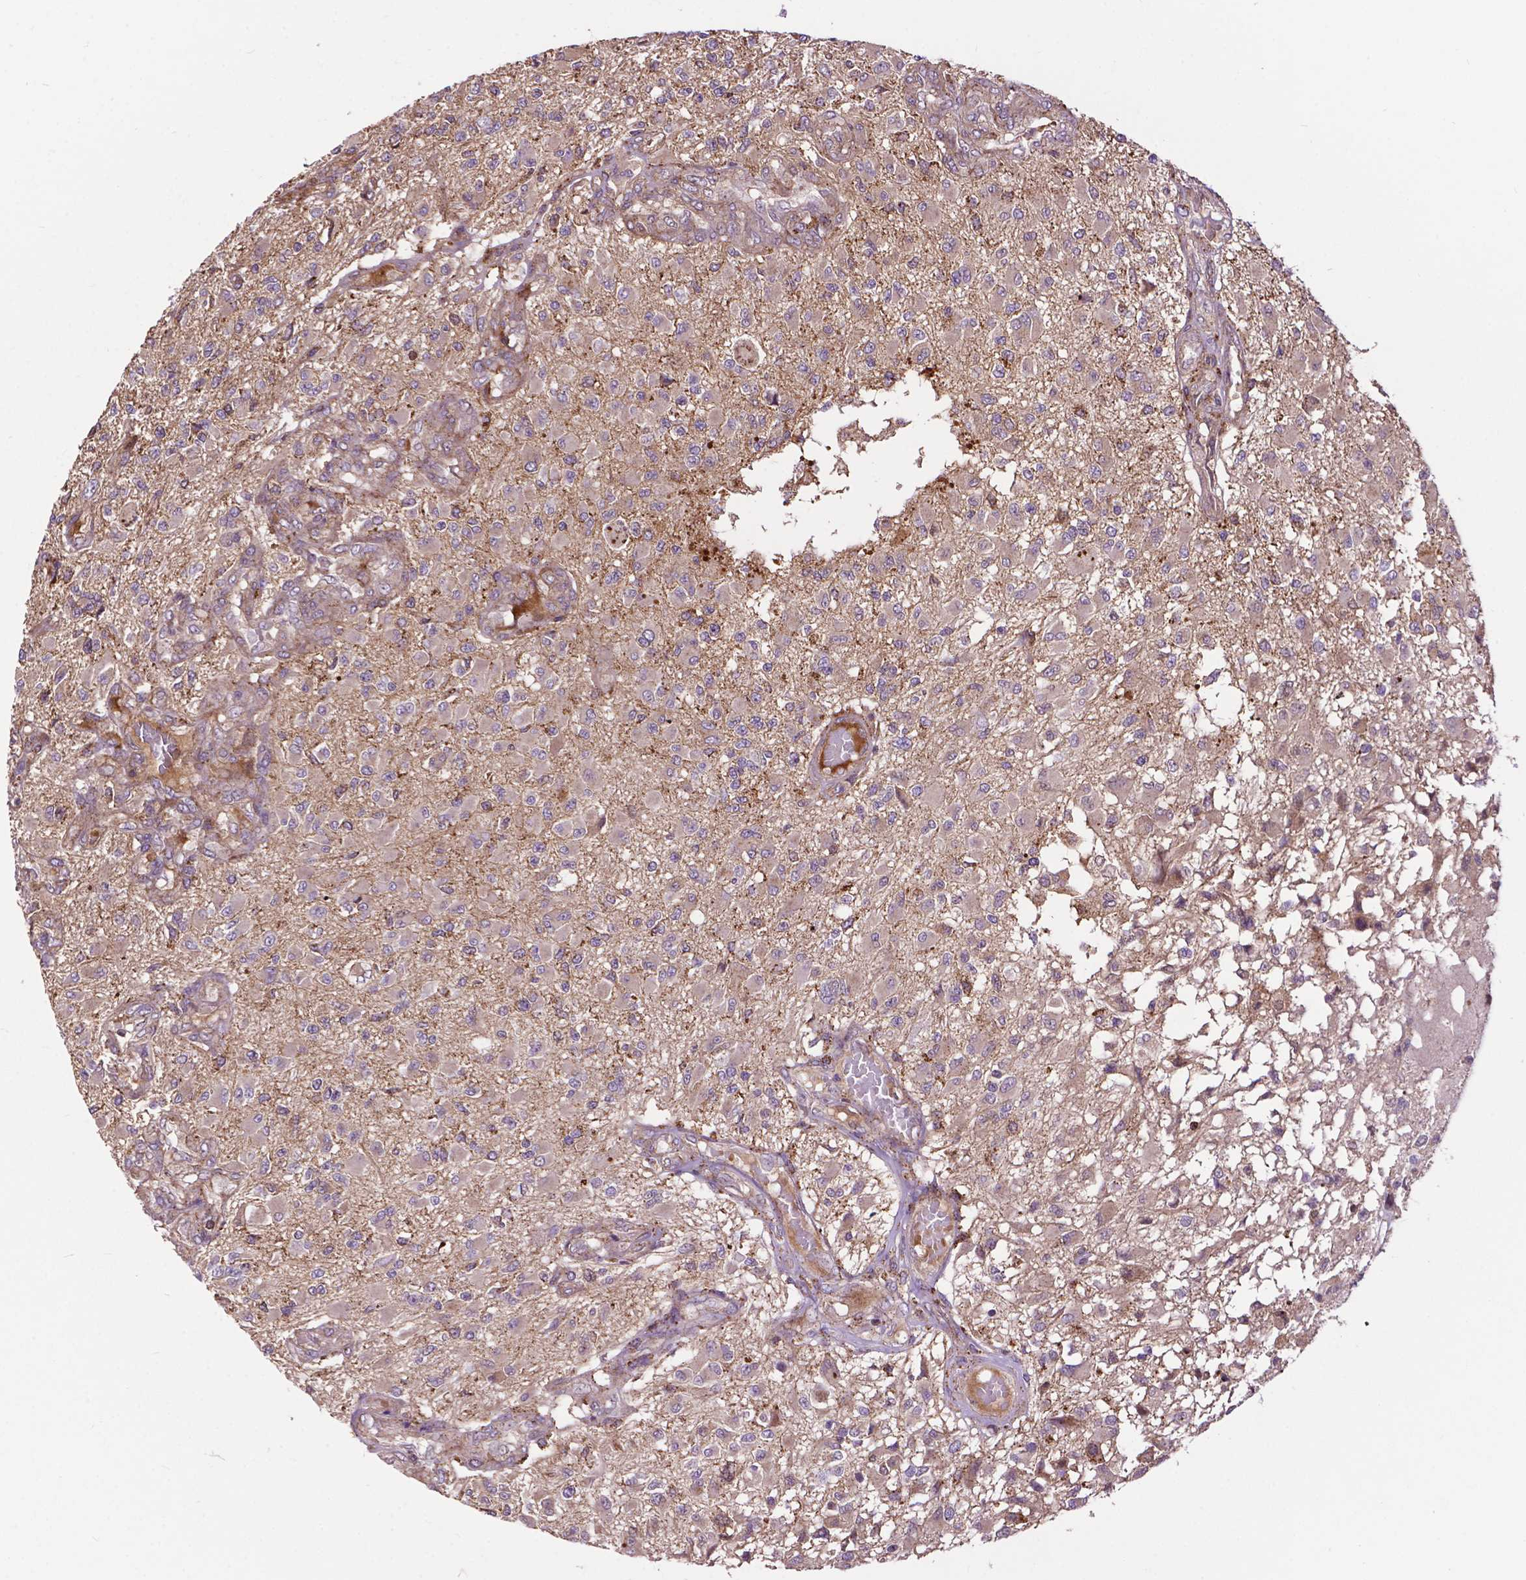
{"staining": {"intensity": "negative", "quantity": "none", "location": "none"}, "tissue": "glioma", "cell_type": "Tumor cells", "image_type": "cancer", "snomed": [{"axis": "morphology", "description": "Glioma, malignant, High grade"}, {"axis": "topography", "description": "Brain"}], "caption": "The IHC micrograph has no significant staining in tumor cells of malignant high-grade glioma tissue.", "gene": "CHMP4A", "patient": {"sex": "female", "age": 63}}